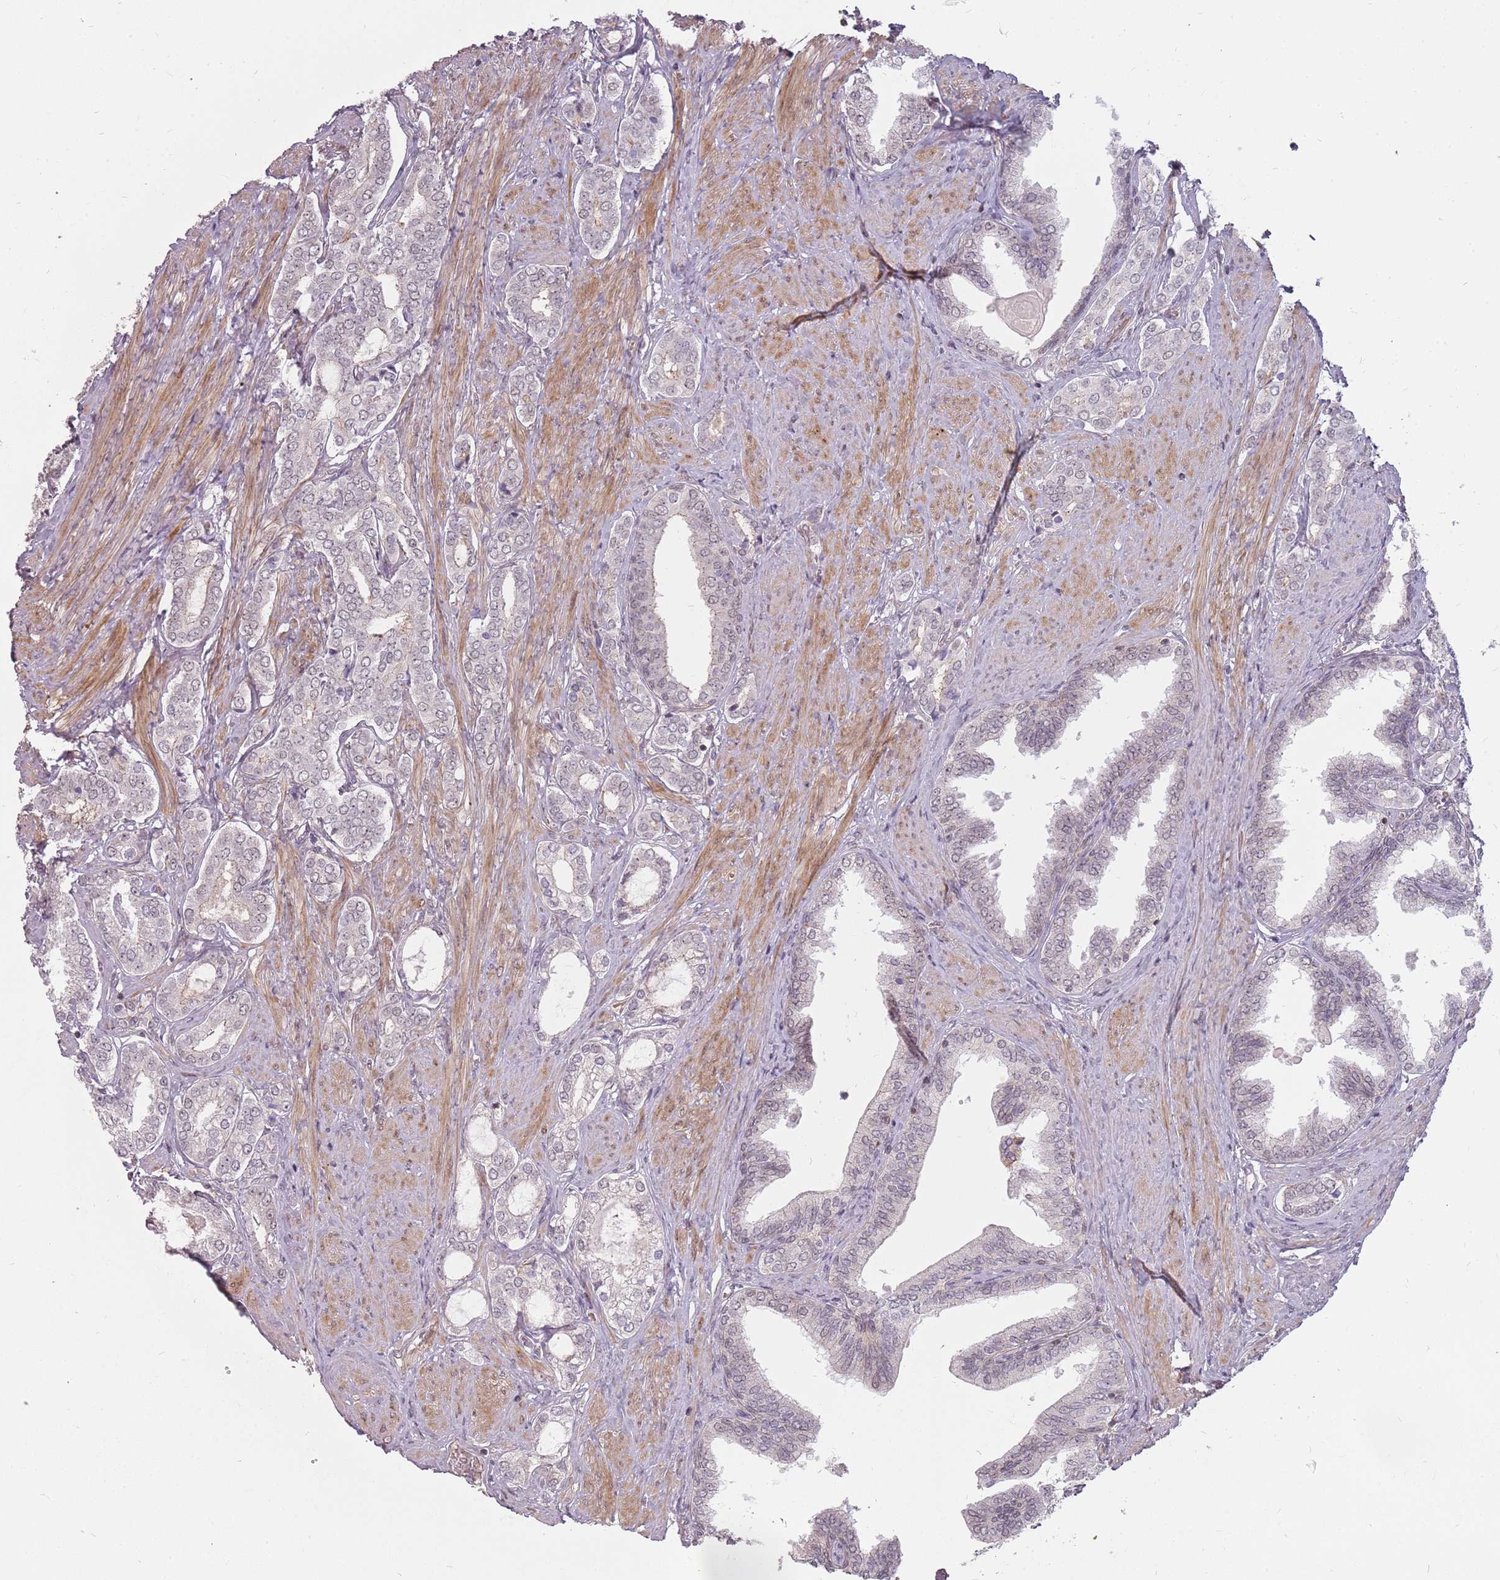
{"staining": {"intensity": "negative", "quantity": "none", "location": "none"}, "tissue": "prostate cancer", "cell_type": "Tumor cells", "image_type": "cancer", "snomed": [{"axis": "morphology", "description": "Adenocarcinoma, High grade"}, {"axis": "topography", "description": "Prostate"}], "caption": "There is no significant staining in tumor cells of prostate cancer (high-grade adenocarcinoma).", "gene": "PPP1R14C", "patient": {"sex": "male", "age": 71}}